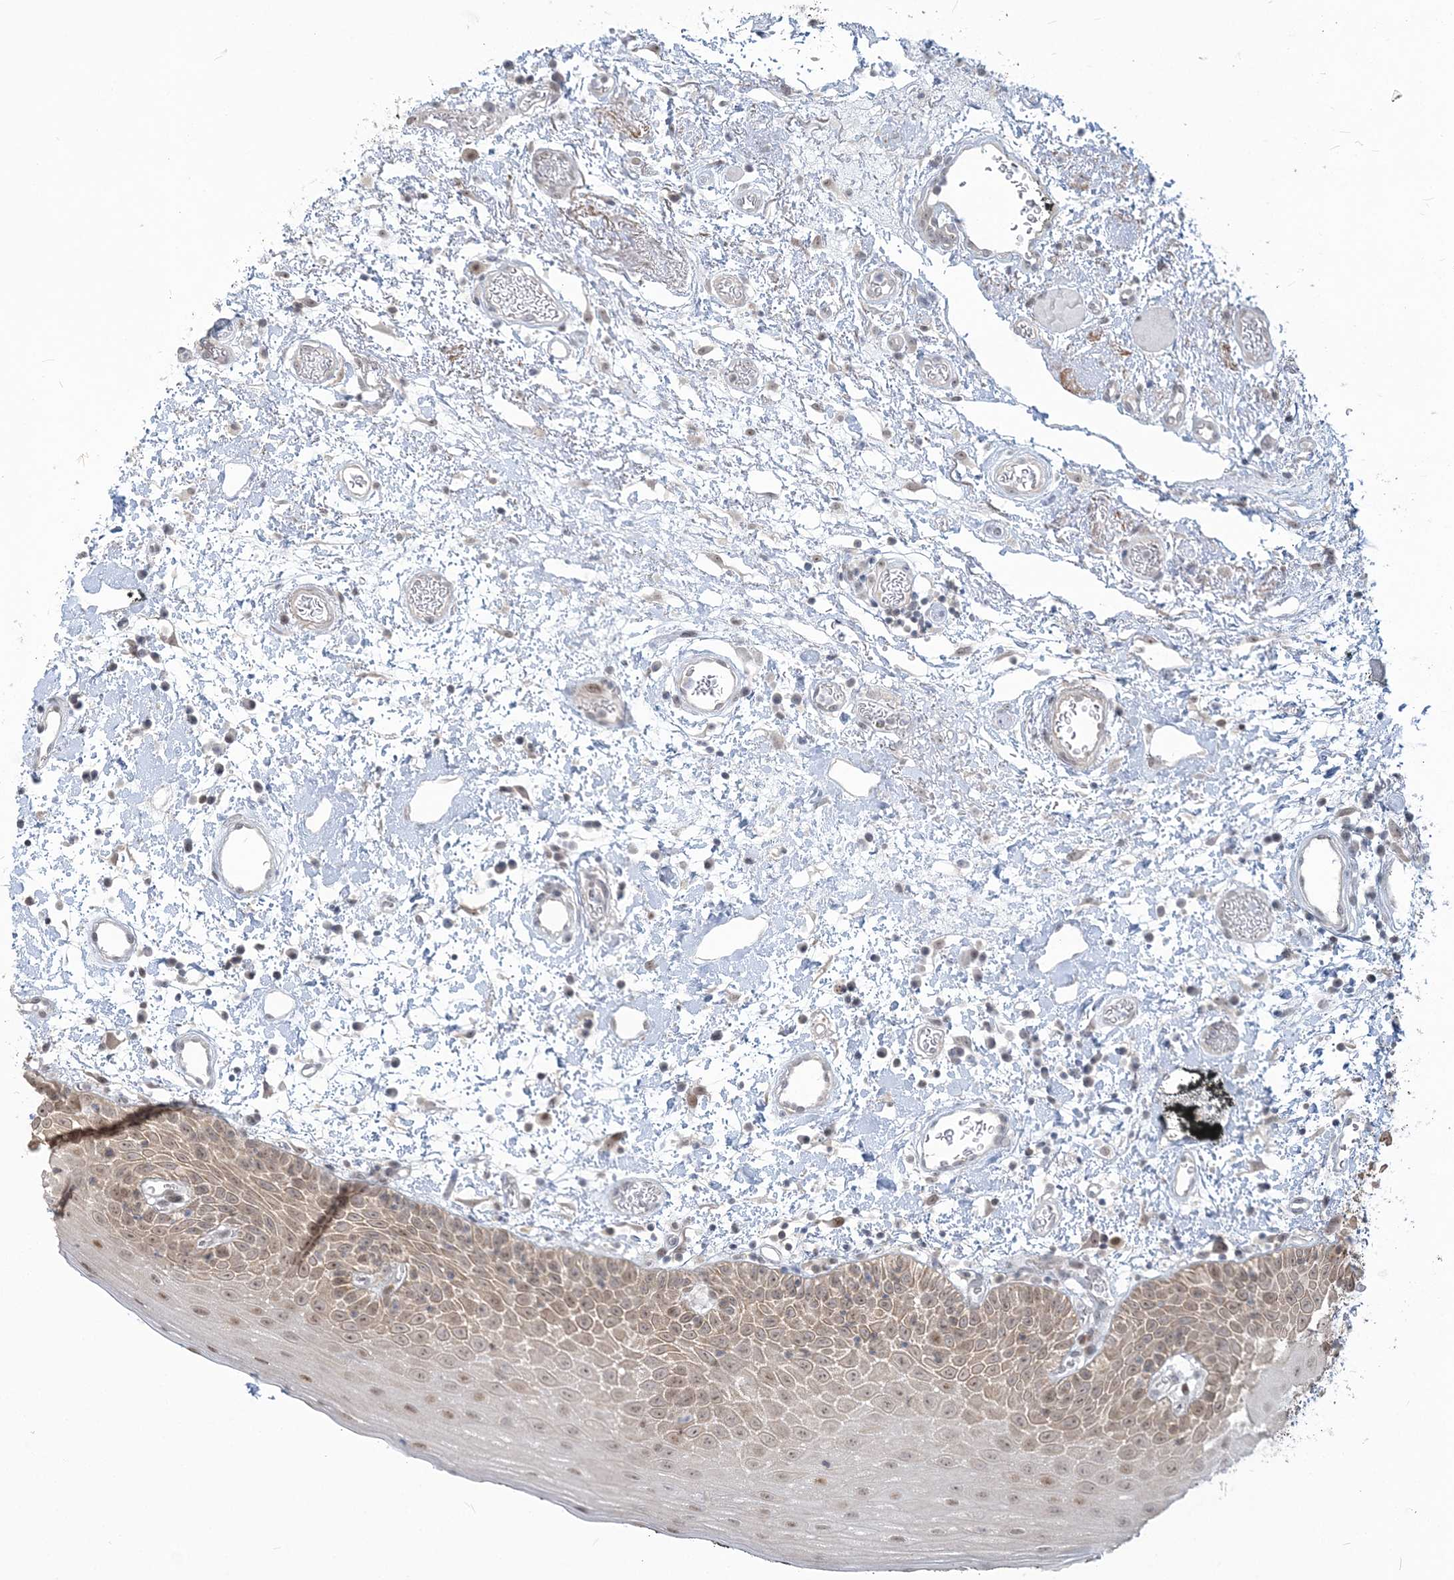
{"staining": {"intensity": "weak", "quantity": "25%-75%", "location": "cytoplasmic/membranous,nuclear"}, "tissue": "oral mucosa", "cell_type": "Squamous epithelial cells", "image_type": "normal", "snomed": [{"axis": "morphology", "description": "Normal tissue, NOS"}, {"axis": "topography", "description": "Oral tissue"}], "caption": "This image reveals immunohistochemistry (IHC) staining of benign human oral mucosa, with low weak cytoplasmic/membranous,nuclear staining in approximately 25%-75% of squamous epithelial cells.", "gene": "SDAD1", "patient": {"sex": "male", "age": 74}}